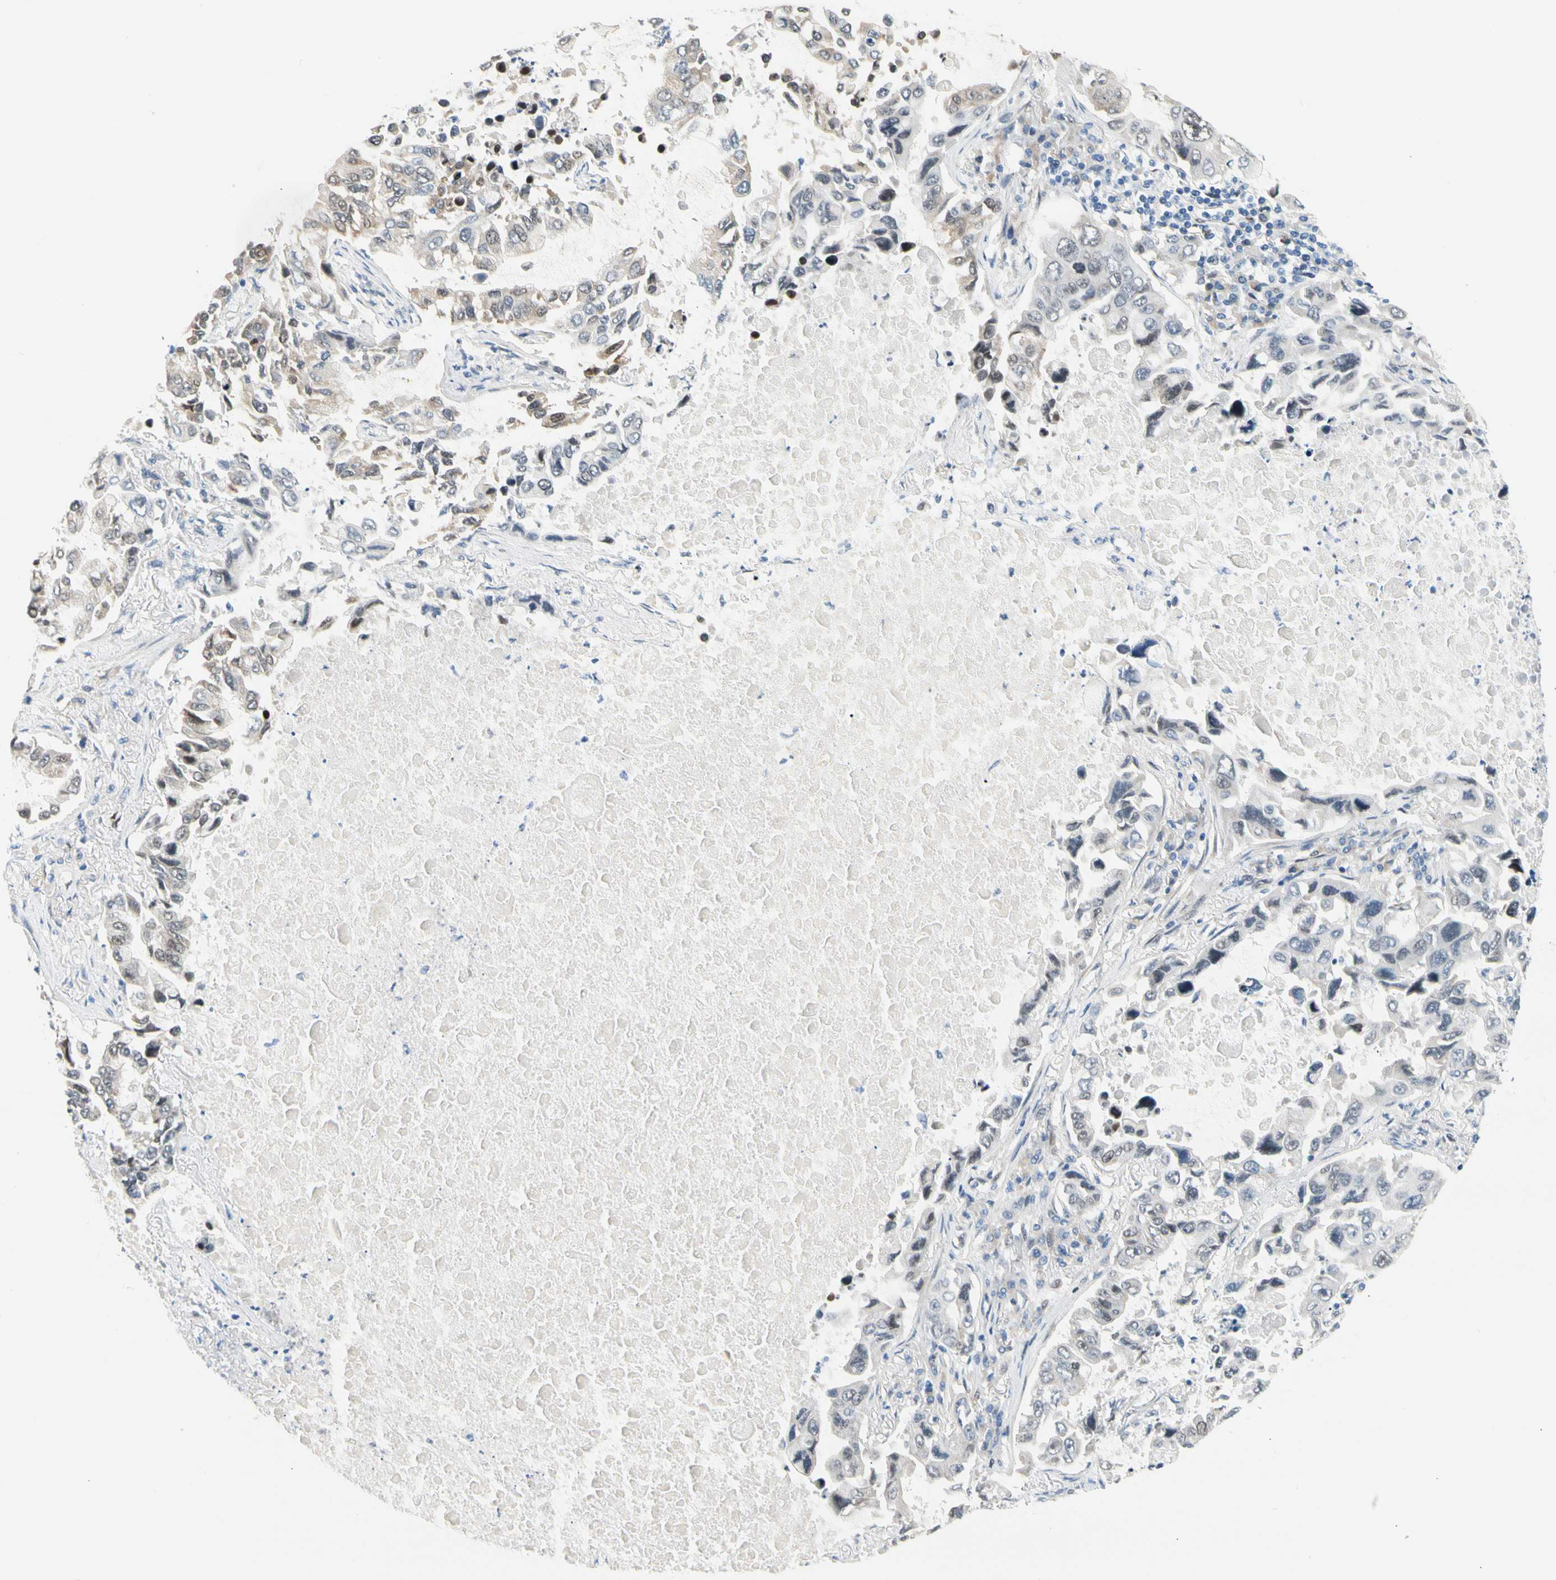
{"staining": {"intensity": "weak", "quantity": "25%-75%", "location": "cytoplasmic/membranous,nuclear"}, "tissue": "lung cancer", "cell_type": "Tumor cells", "image_type": "cancer", "snomed": [{"axis": "morphology", "description": "Adenocarcinoma, NOS"}, {"axis": "topography", "description": "Lung"}], "caption": "Brown immunohistochemical staining in human lung adenocarcinoma demonstrates weak cytoplasmic/membranous and nuclear expression in about 25%-75% of tumor cells.", "gene": "NFIA", "patient": {"sex": "male", "age": 64}}